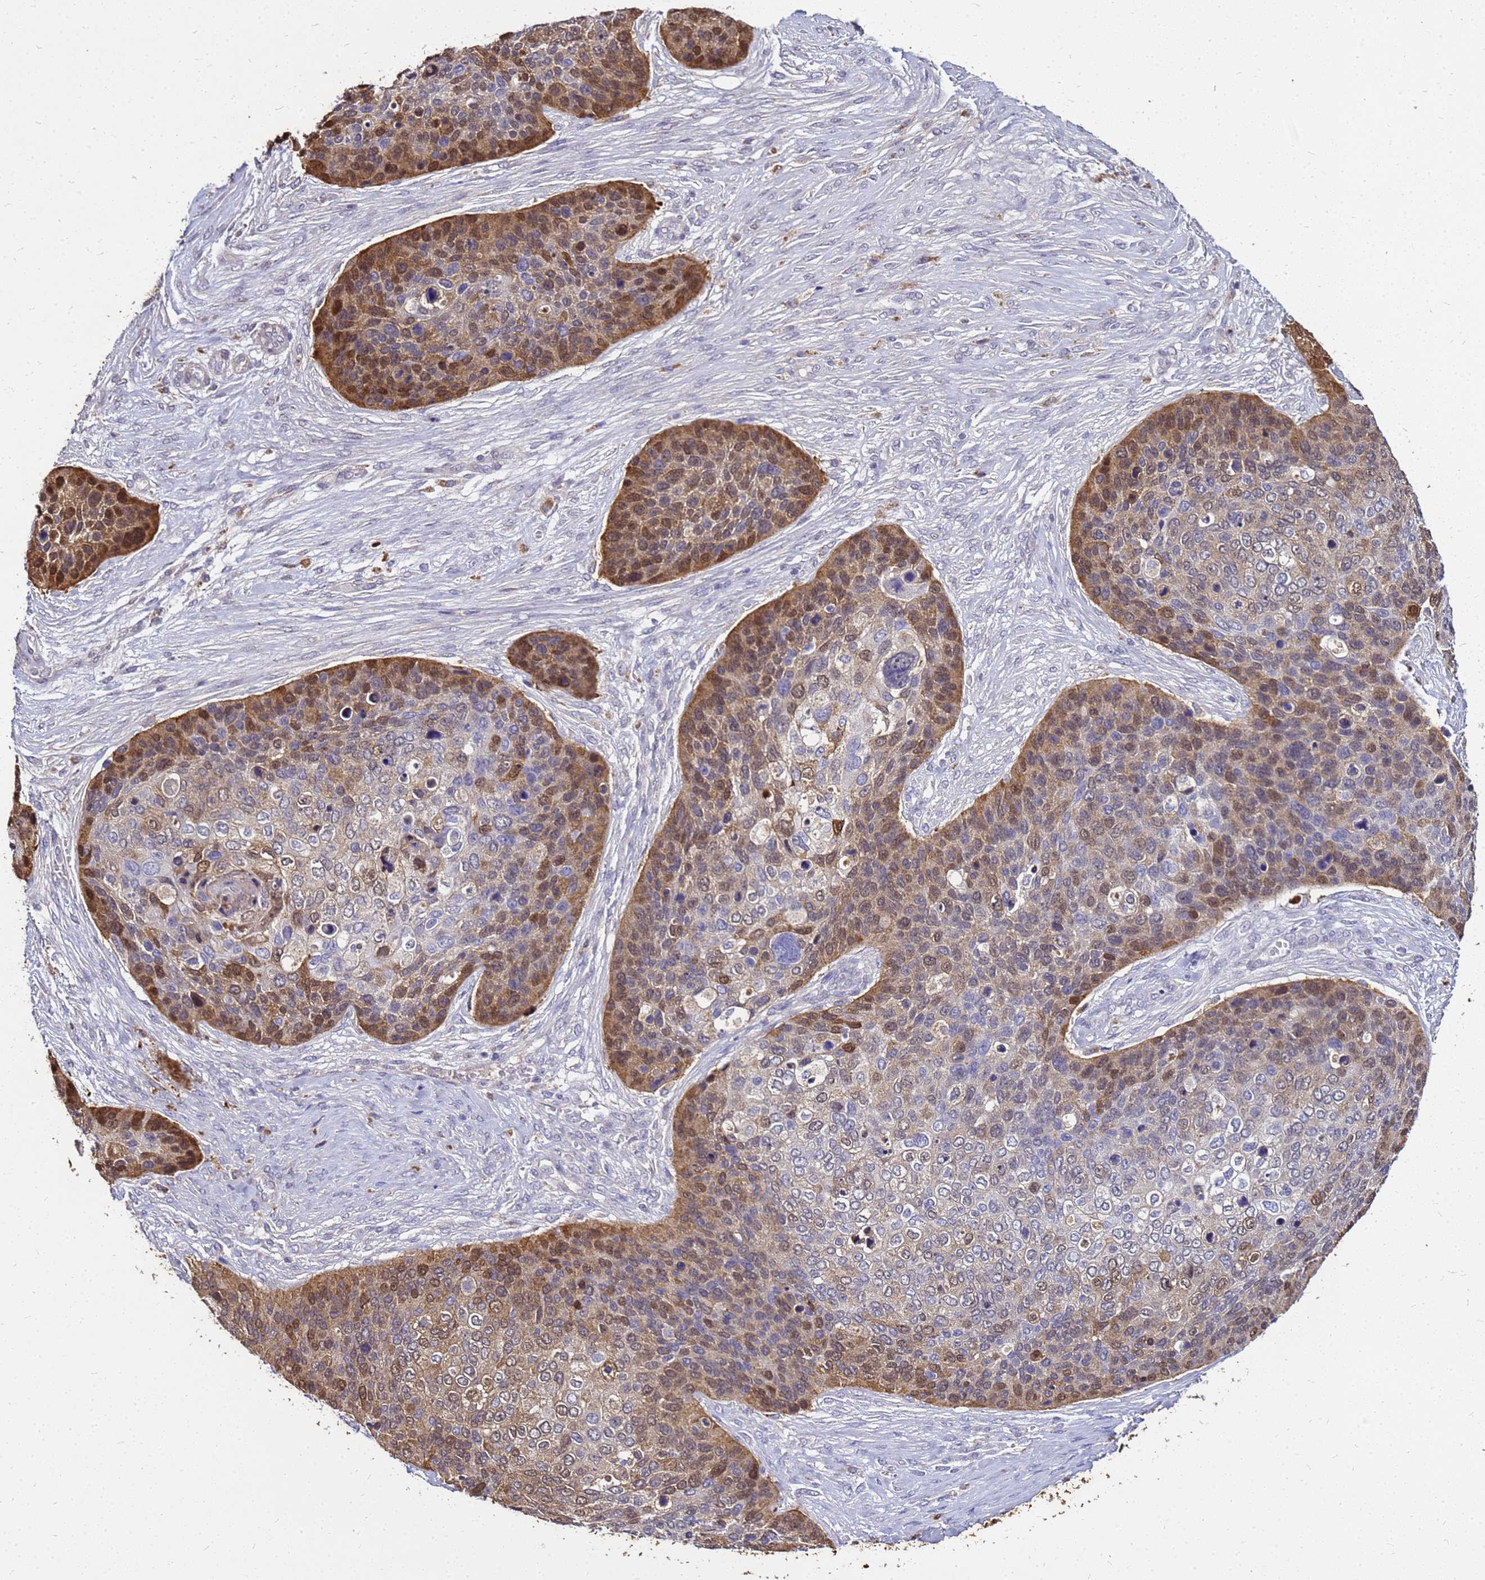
{"staining": {"intensity": "weak", "quantity": ">75%", "location": "cytoplasmic/membranous,nuclear"}, "tissue": "skin cancer", "cell_type": "Tumor cells", "image_type": "cancer", "snomed": [{"axis": "morphology", "description": "Basal cell carcinoma"}, {"axis": "topography", "description": "Skin"}], "caption": "This image exhibits IHC staining of skin cancer, with low weak cytoplasmic/membranous and nuclear expression in about >75% of tumor cells.", "gene": "S100A2", "patient": {"sex": "female", "age": 74}}